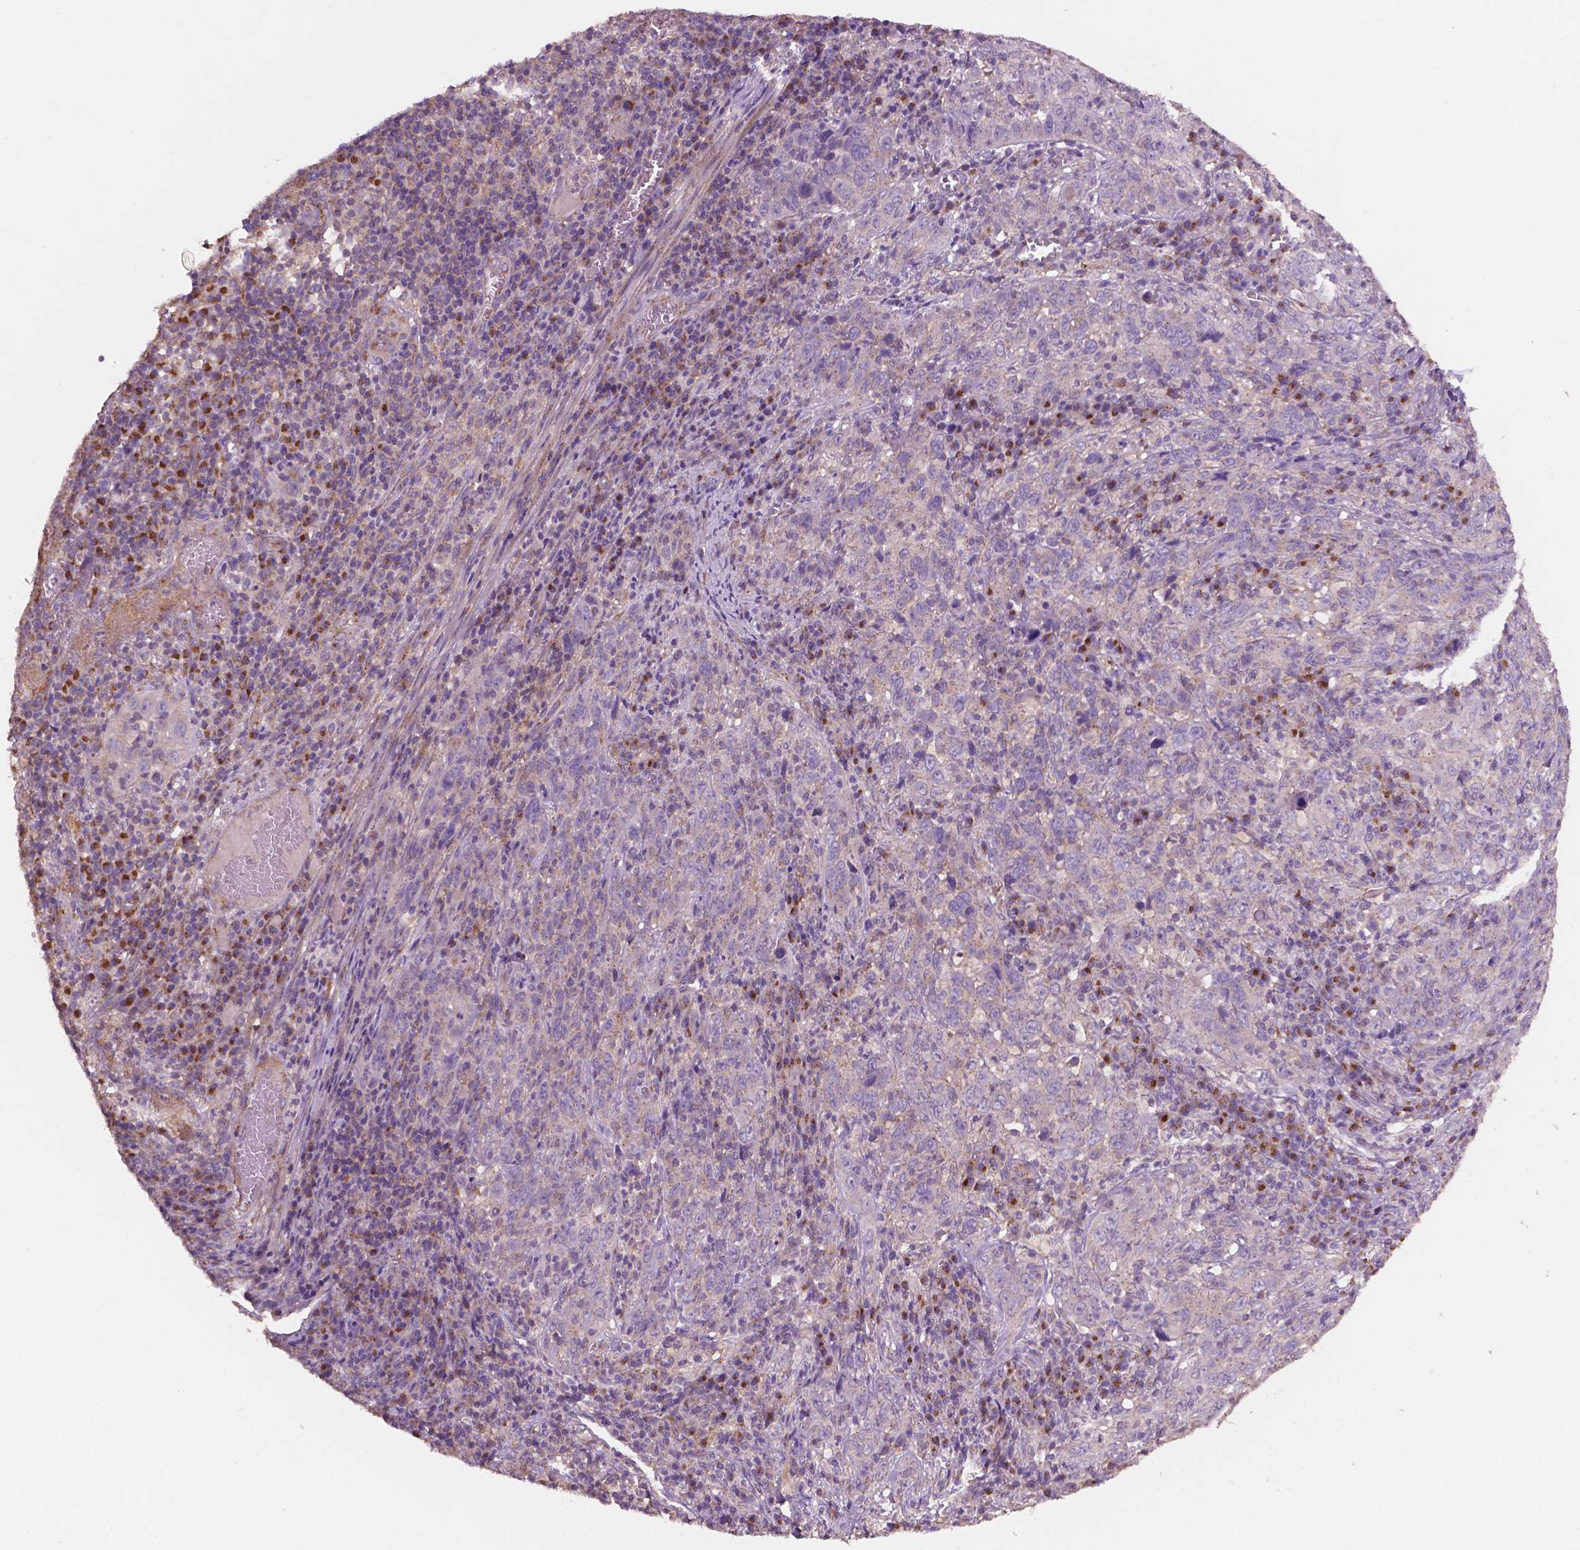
{"staining": {"intensity": "negative", "quantity": "none", "location": "none"}, "tissue": "cervical cancer", "cell_type": "Tumor cells", "image_type": "cancer", "snomed": [{"axis": "morphology", "description": "Squamous cell carcinoma, NOS"}, {"axis": "topography", "description": "Cervix"}], "caption": "Protein analysis of cervical cancer (squamous cell carcinoma) exhibits no significant positivity in tumor cells.", "gene": "CHPT1", "patient": {"sex": "female", "age": 46}}